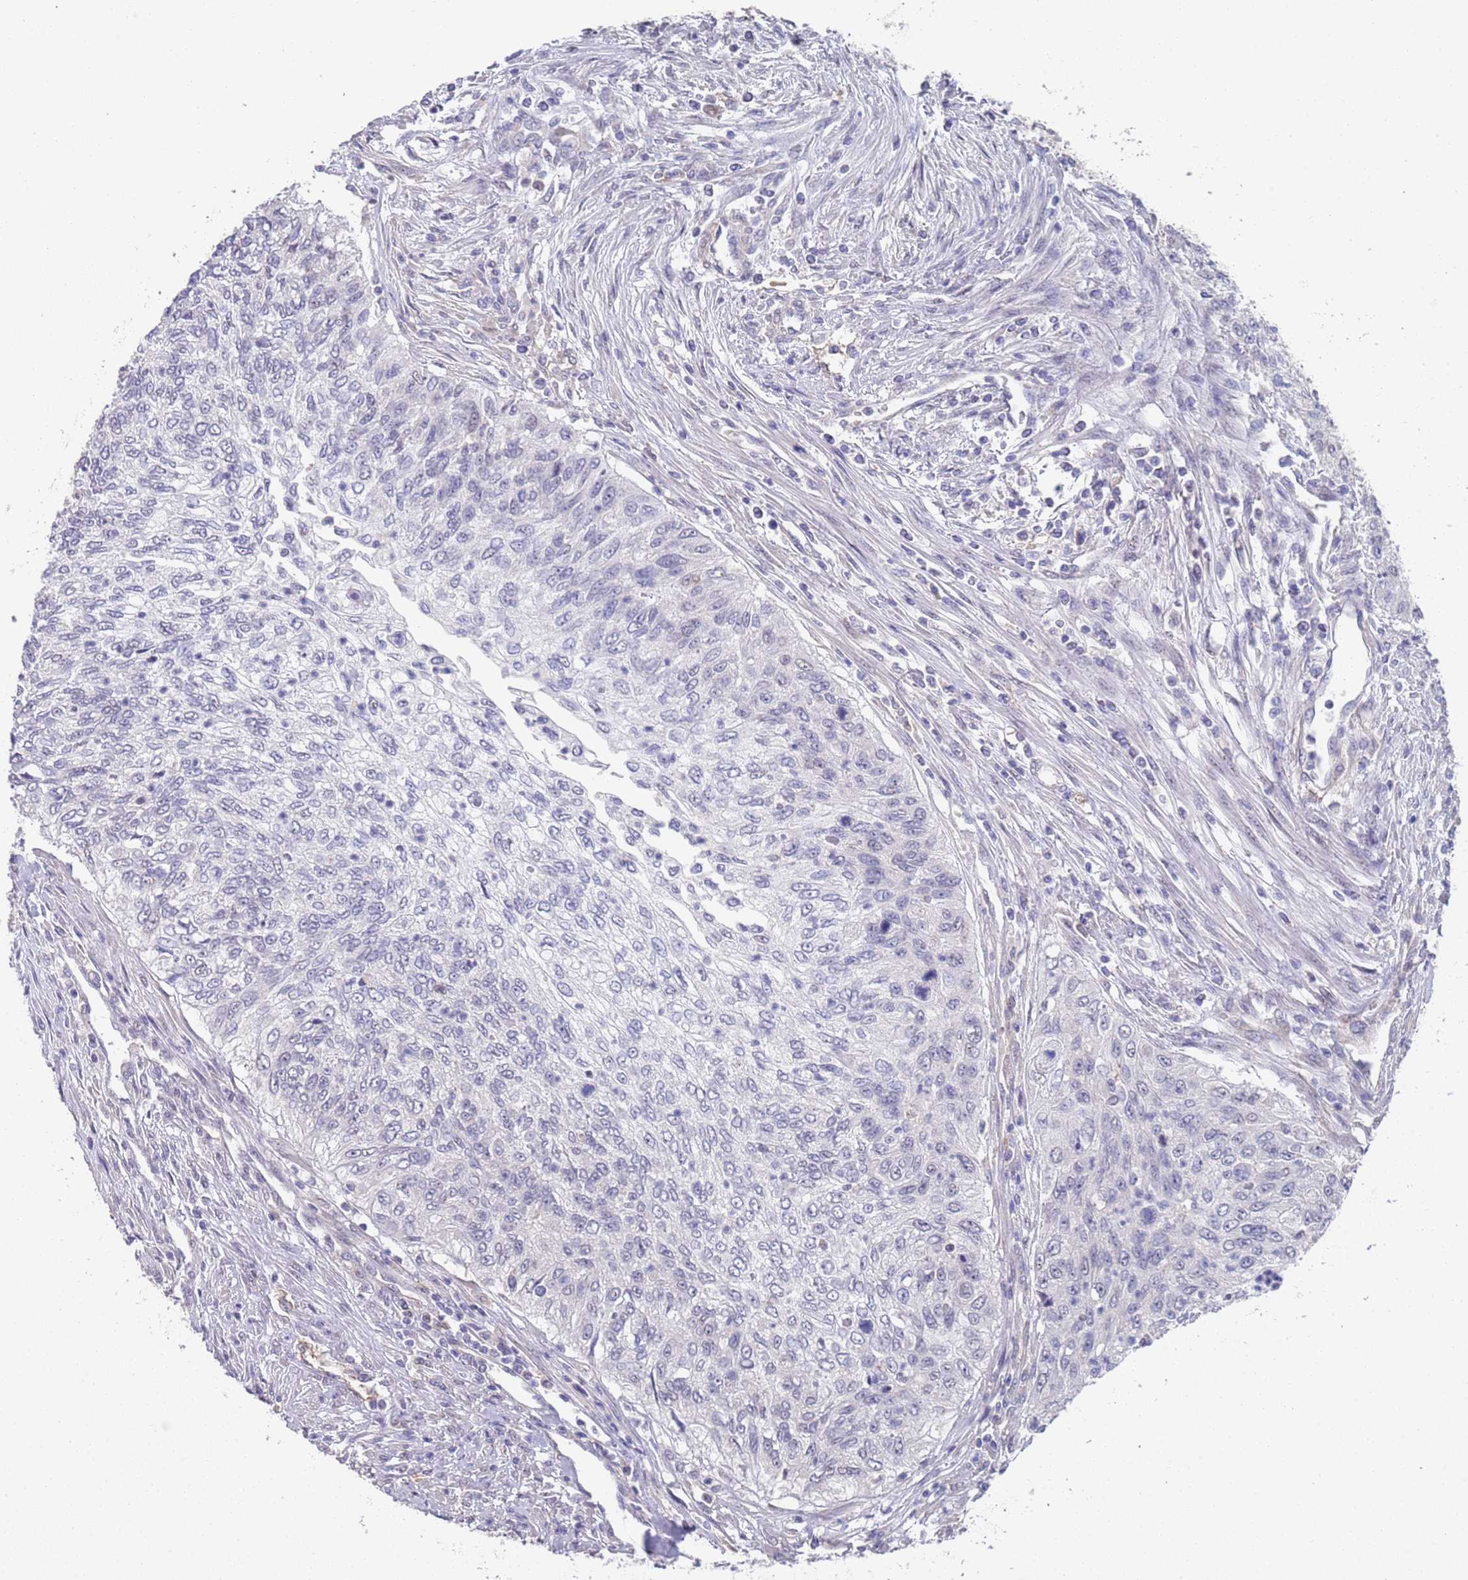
{"staining": {"intensity": "negative", "quantity": "none", "location": "none"}, "tissue": "urothelial cancer", "cell_type": "Tumor cells", "image_type": "cancer", "snomed": [{"axis": "morphology", "description": "Urothelial carcinoma, High grade"}, {"axis": "topography", "description": "Urinary bladder"}], "caption": "Photomicrograph shows no significant protein staining in tumor cells of urothelial carcinoma (high-grade).", "gene": "ANK2", "patient": {"sex": "female", "age": 60}}